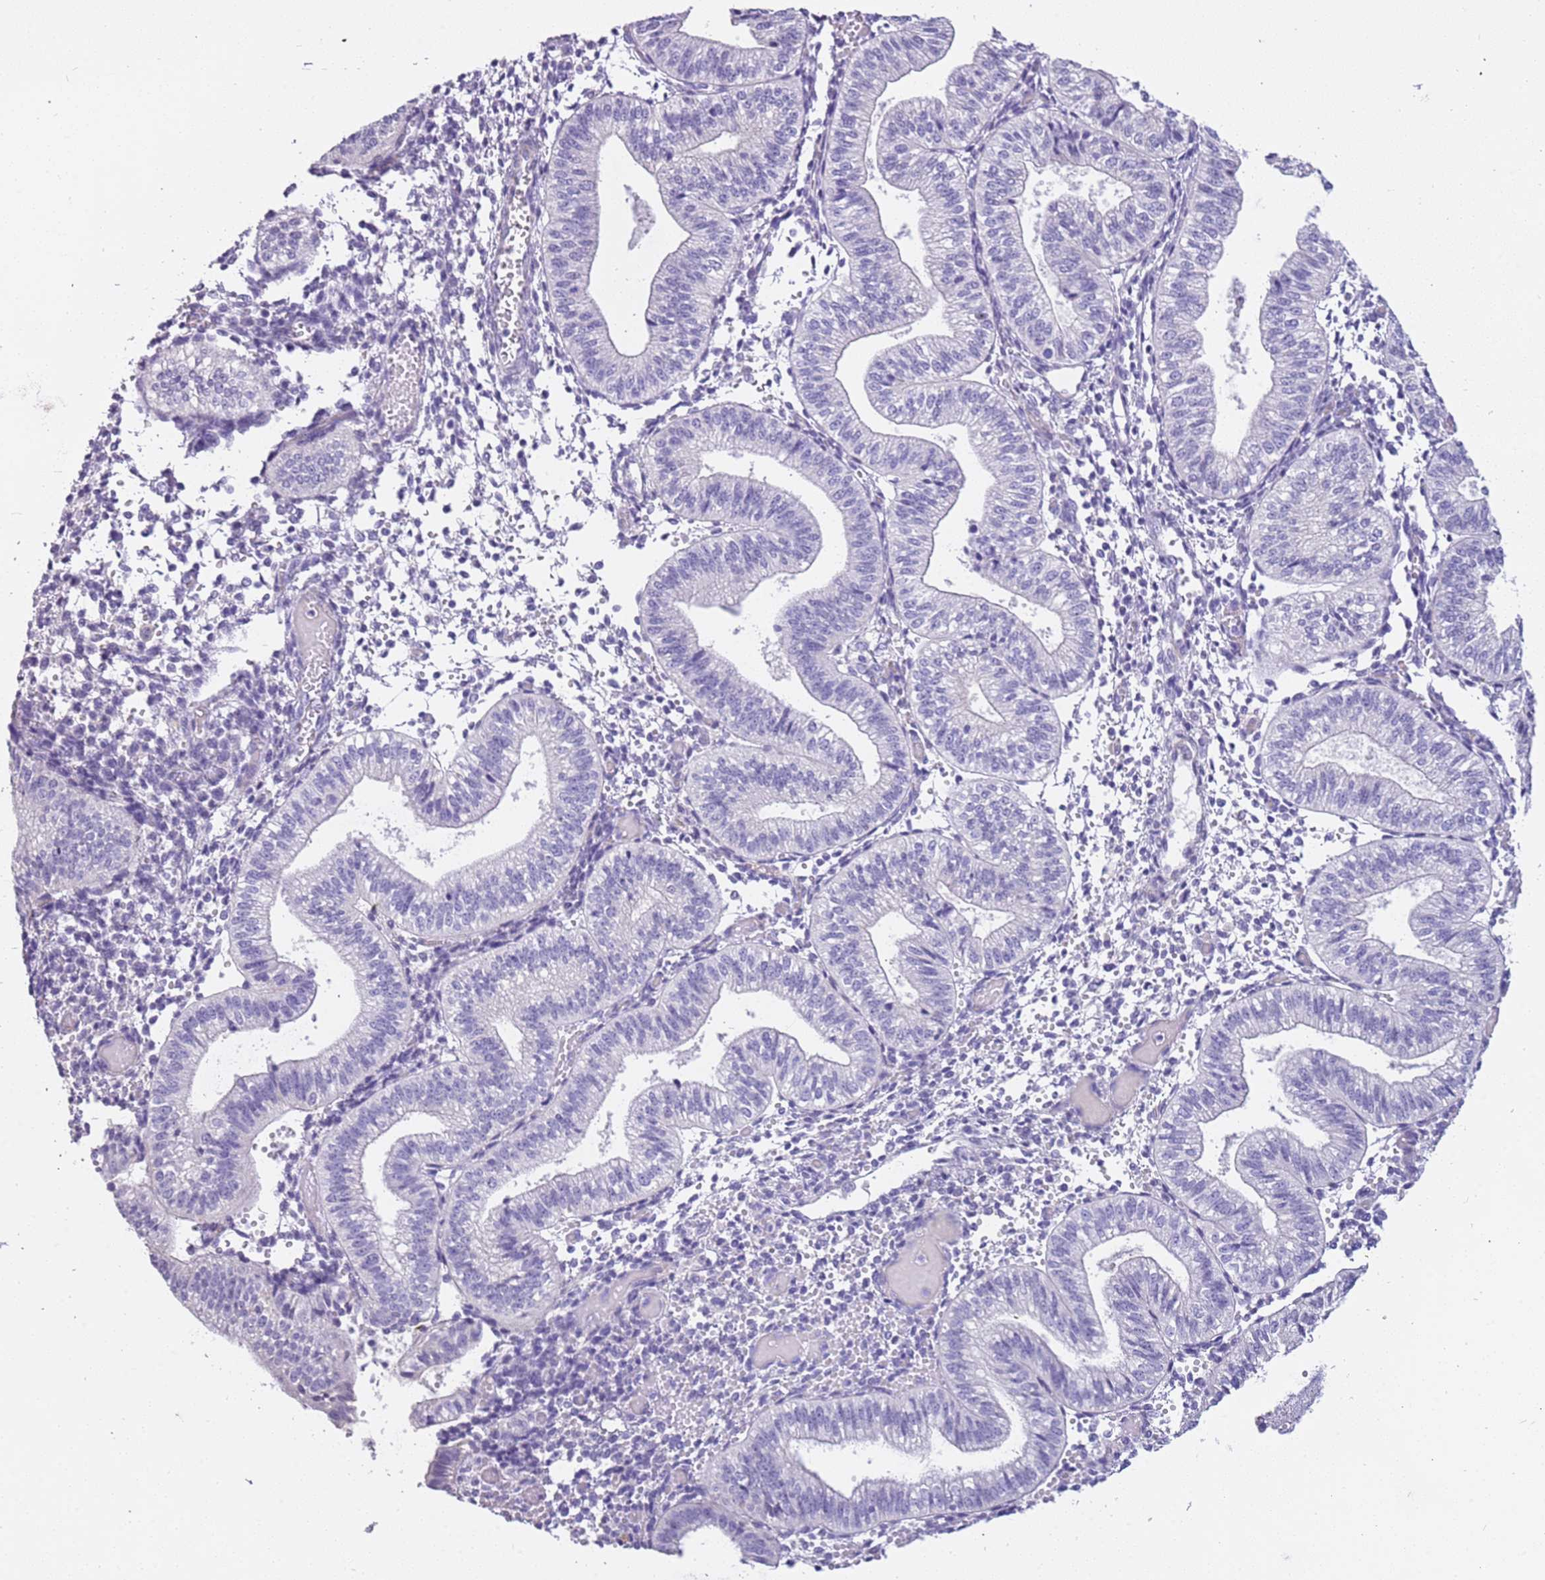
{"staining": {"intensity": "negative", "quantity": "none", "location": "none"}, "tissue": "endometrium", "cell_type": "Cells in endometrial stroma", "image_type": "normal", "snomed": [{"axis": "morphology", "description": "Normal tissue, NOS"}, {"axis": "topography", "description": "Endometrium"}], "caption": "This is an IHC image of normal endometrium. There is no positivity in cells in endometrial stroma.", "gene": "PCGF2", "patient": {"sex": "female", "age": 34}}